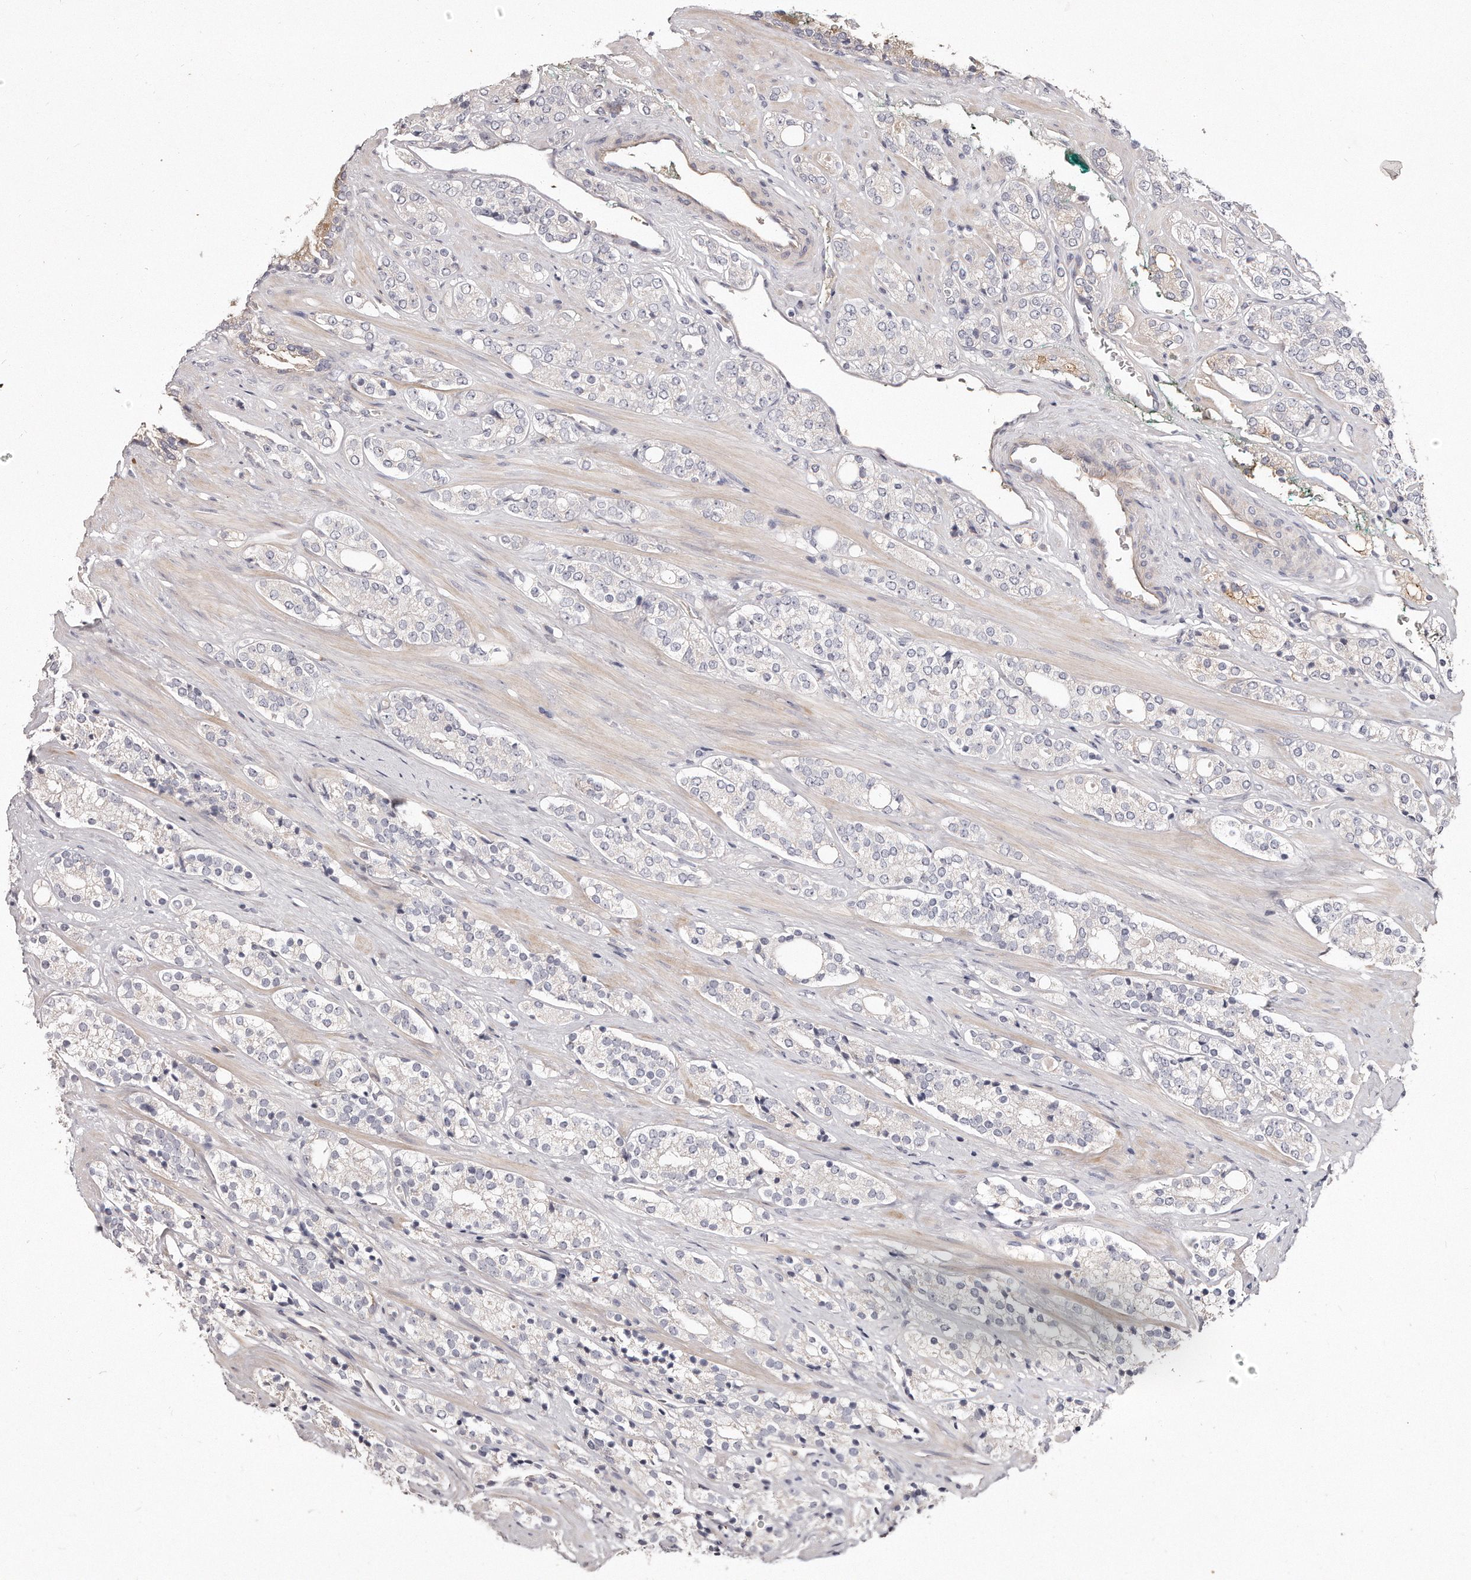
{"staining": {"intensity": "negative", "quantity": "none", "location": "none"}, "tissue": "prostate cancer", "cell_type": "Tumor cells", "image_type": "cancer", "snomed": [{"axis": "morphology", "description": "Adenocarcinoma, High grade"}, {"axis": "topography", "description": "Prostate"}], "caption": "An immunohistochemistry (IHC) photomicrograph of prostate cancer (high-grade adenocarcinoma) is shown. There is no staining in tumor cells of prostate cancer (high-grade adenocarcinoma). (IHC, brightfield microscopy, high magnification).", "gene": "TTLL4", "patient": {"sex": "male", "age": 71}}